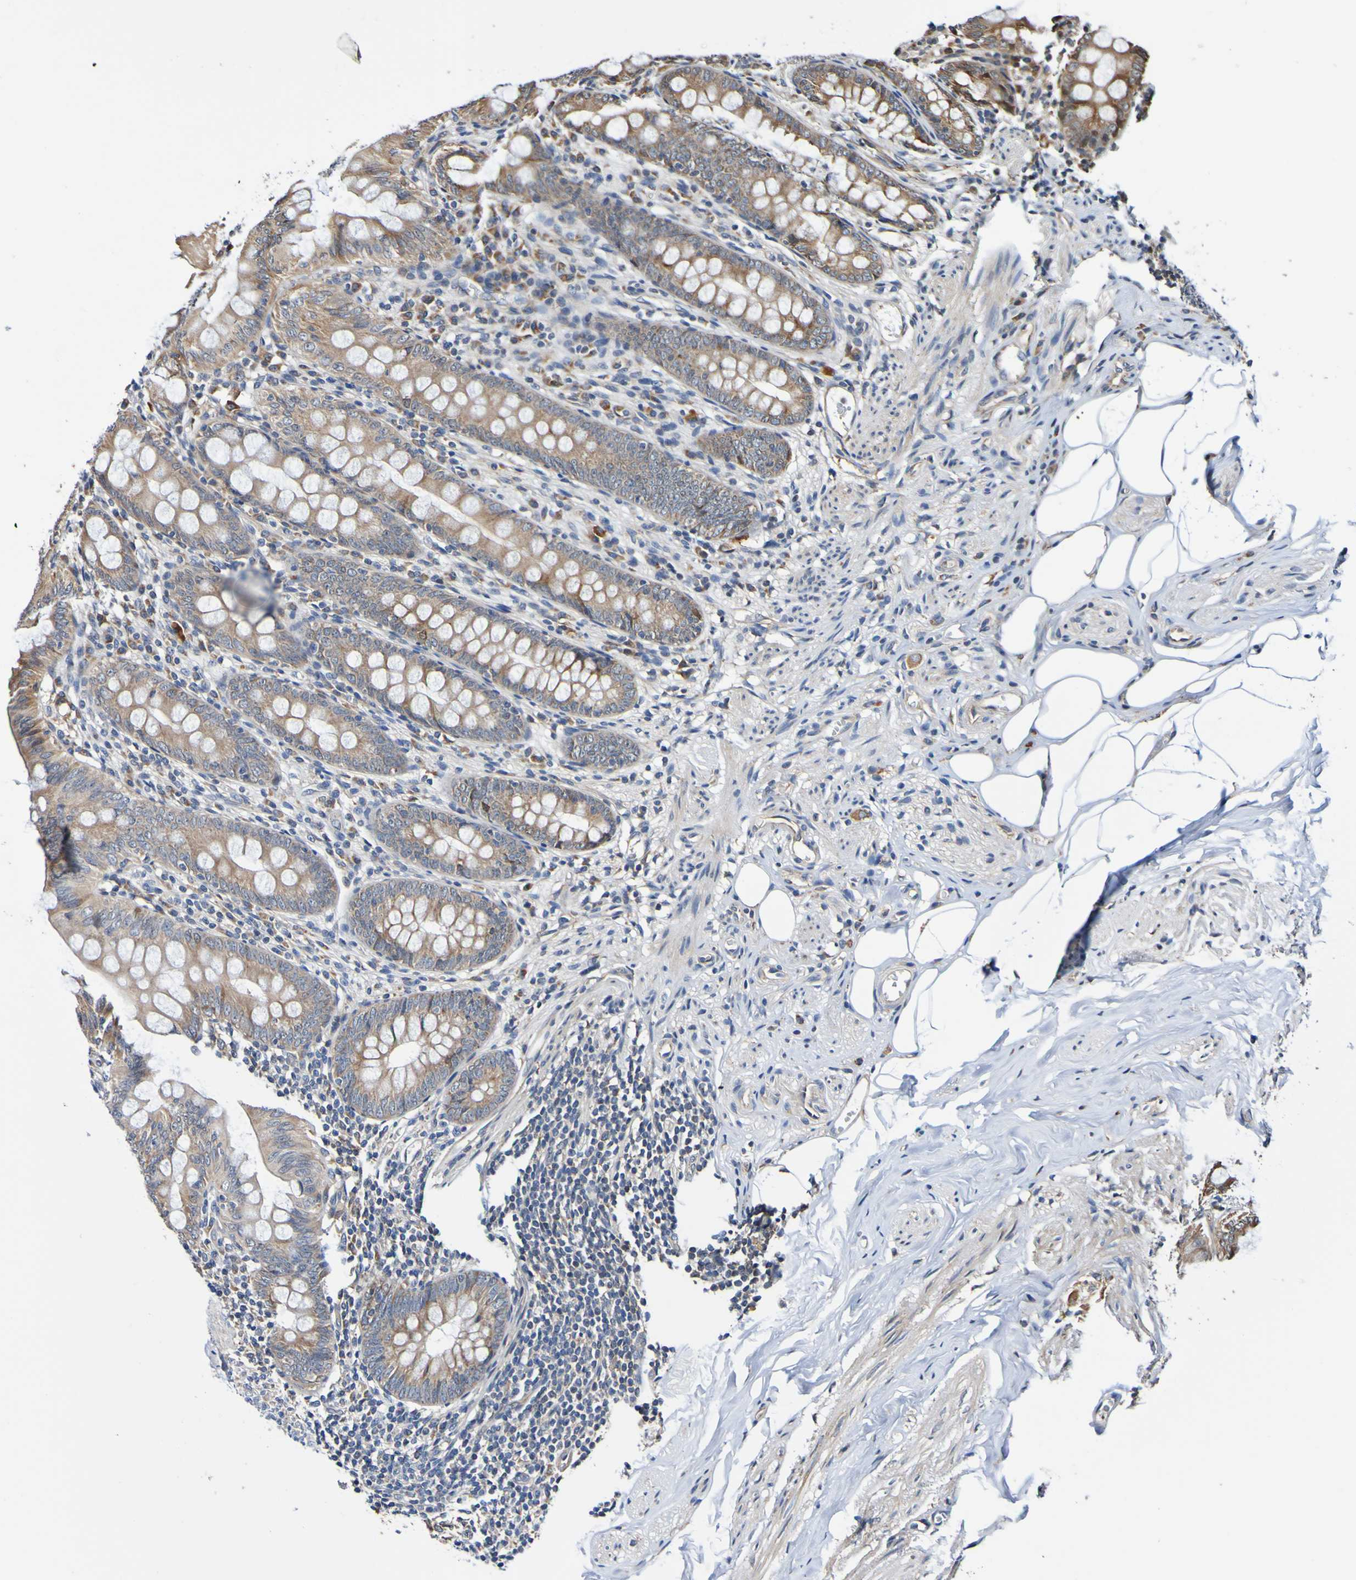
{"staining": {"intensity": "moderate", "quantity": ">75%", "location": "cytoplasmic/membranous"}, "tissue": "appendix", "cell_type": "Glandular cells", "image_type": "normal", "snomed": [{"axis": "morphology", "description": "Normal tissue, NOS"}, {"axis": "topography", "description": "Appendix"}], "caption": "An image showing moderate cytoplasmic/membranous expression in about >75% of glandular cells in unremarkable appendix, as visualized by brown immunohistochemical staining.", "gene": "AXIN1", "patient": {"sex": "female", "age": 77}}